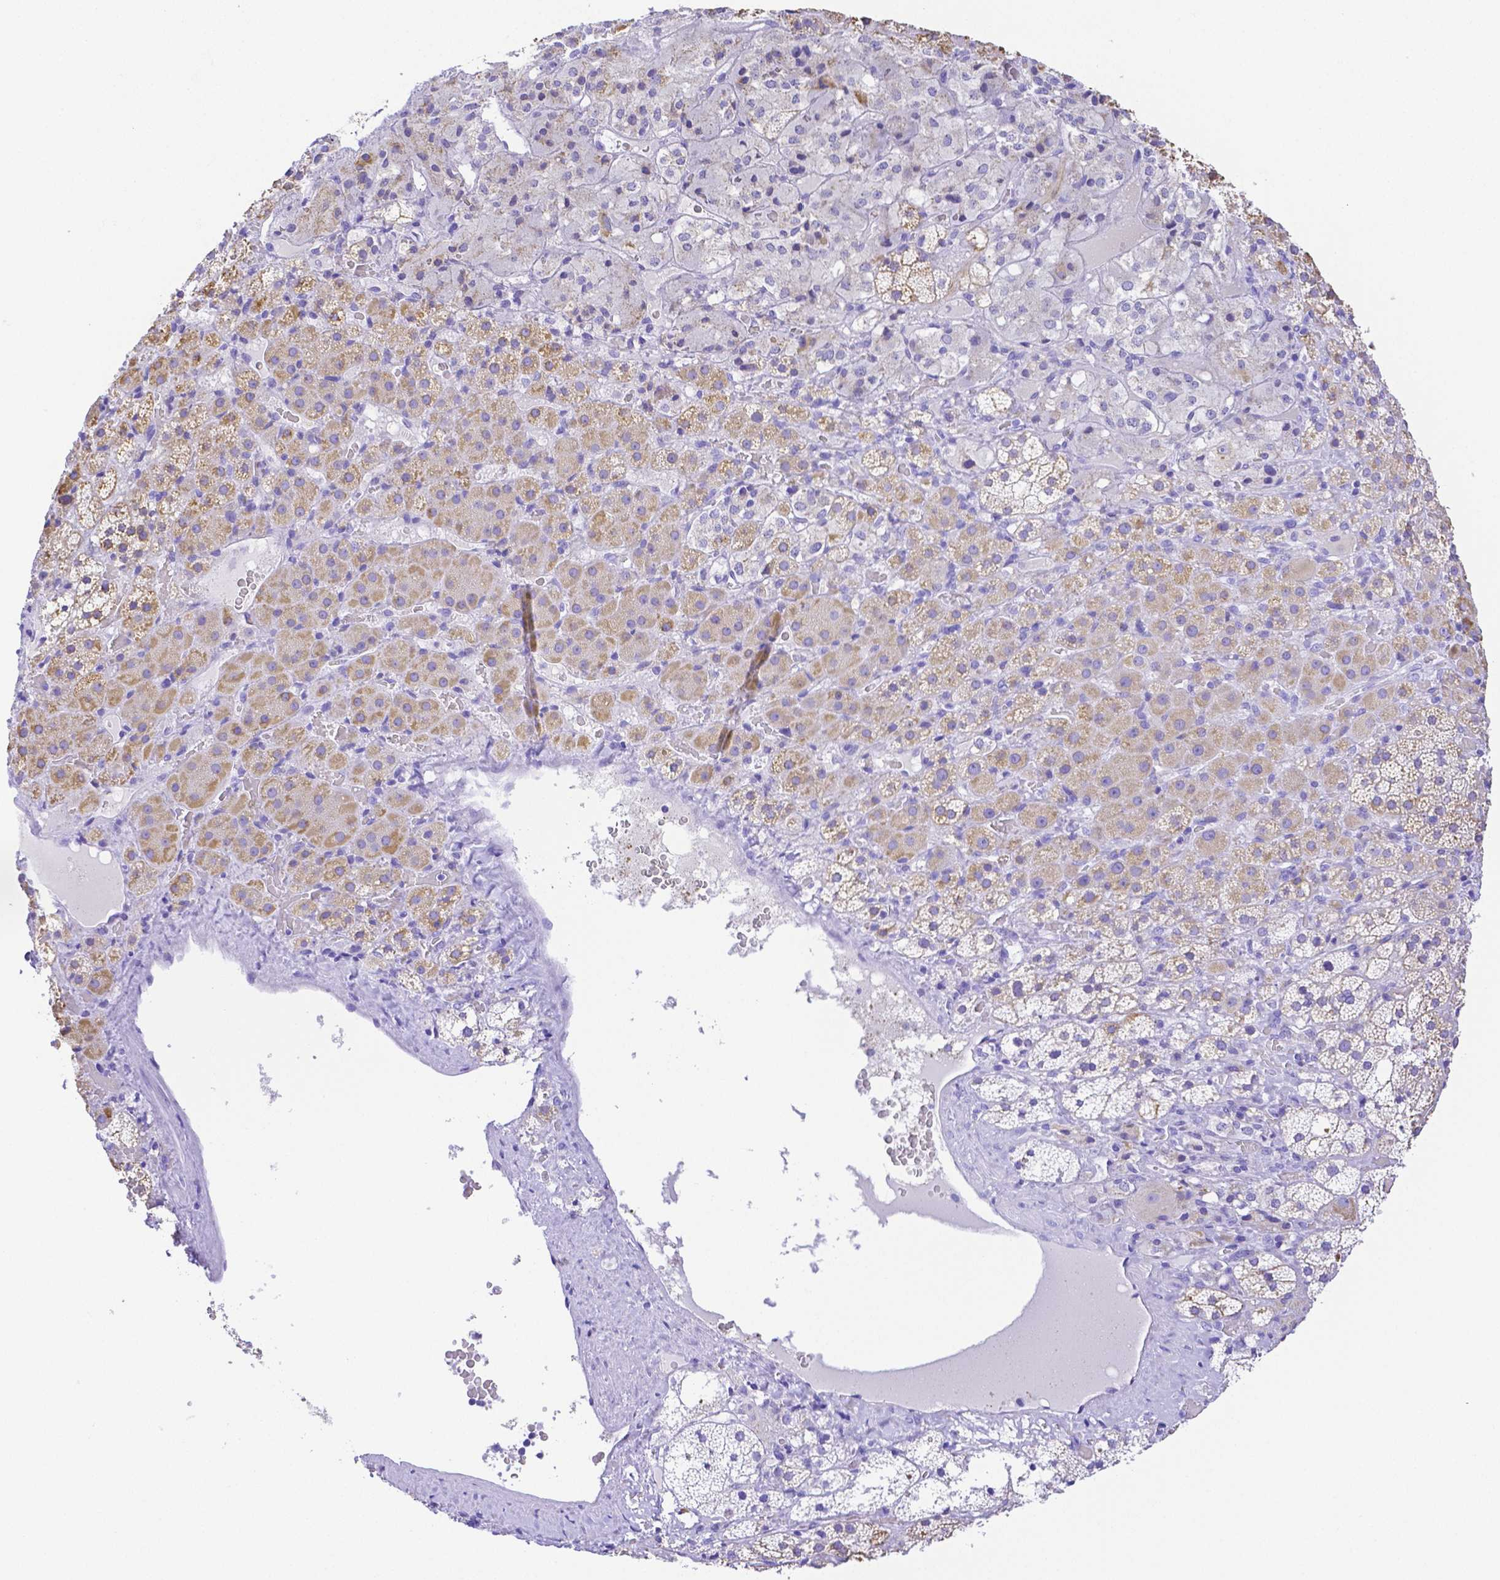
{"staining": {"intensity": "weak", "quantity": "<25%", "location": "cytoplasmic/membranous"}, "tissue": "adrenal gland", "cell_type": "Glandular cells", "image_type": "normal", "snomed": [{"axis": "morphology", "description": "Normal tissue, NOS"}, {"axis": "topography", "description": "Adrenal gland"}], "caption": "The micrograph reveals no significant positivity in glandular cells of adrenal gland.", "gene": "SMR3A", "patient": {"sex": "male", "age": 53}}